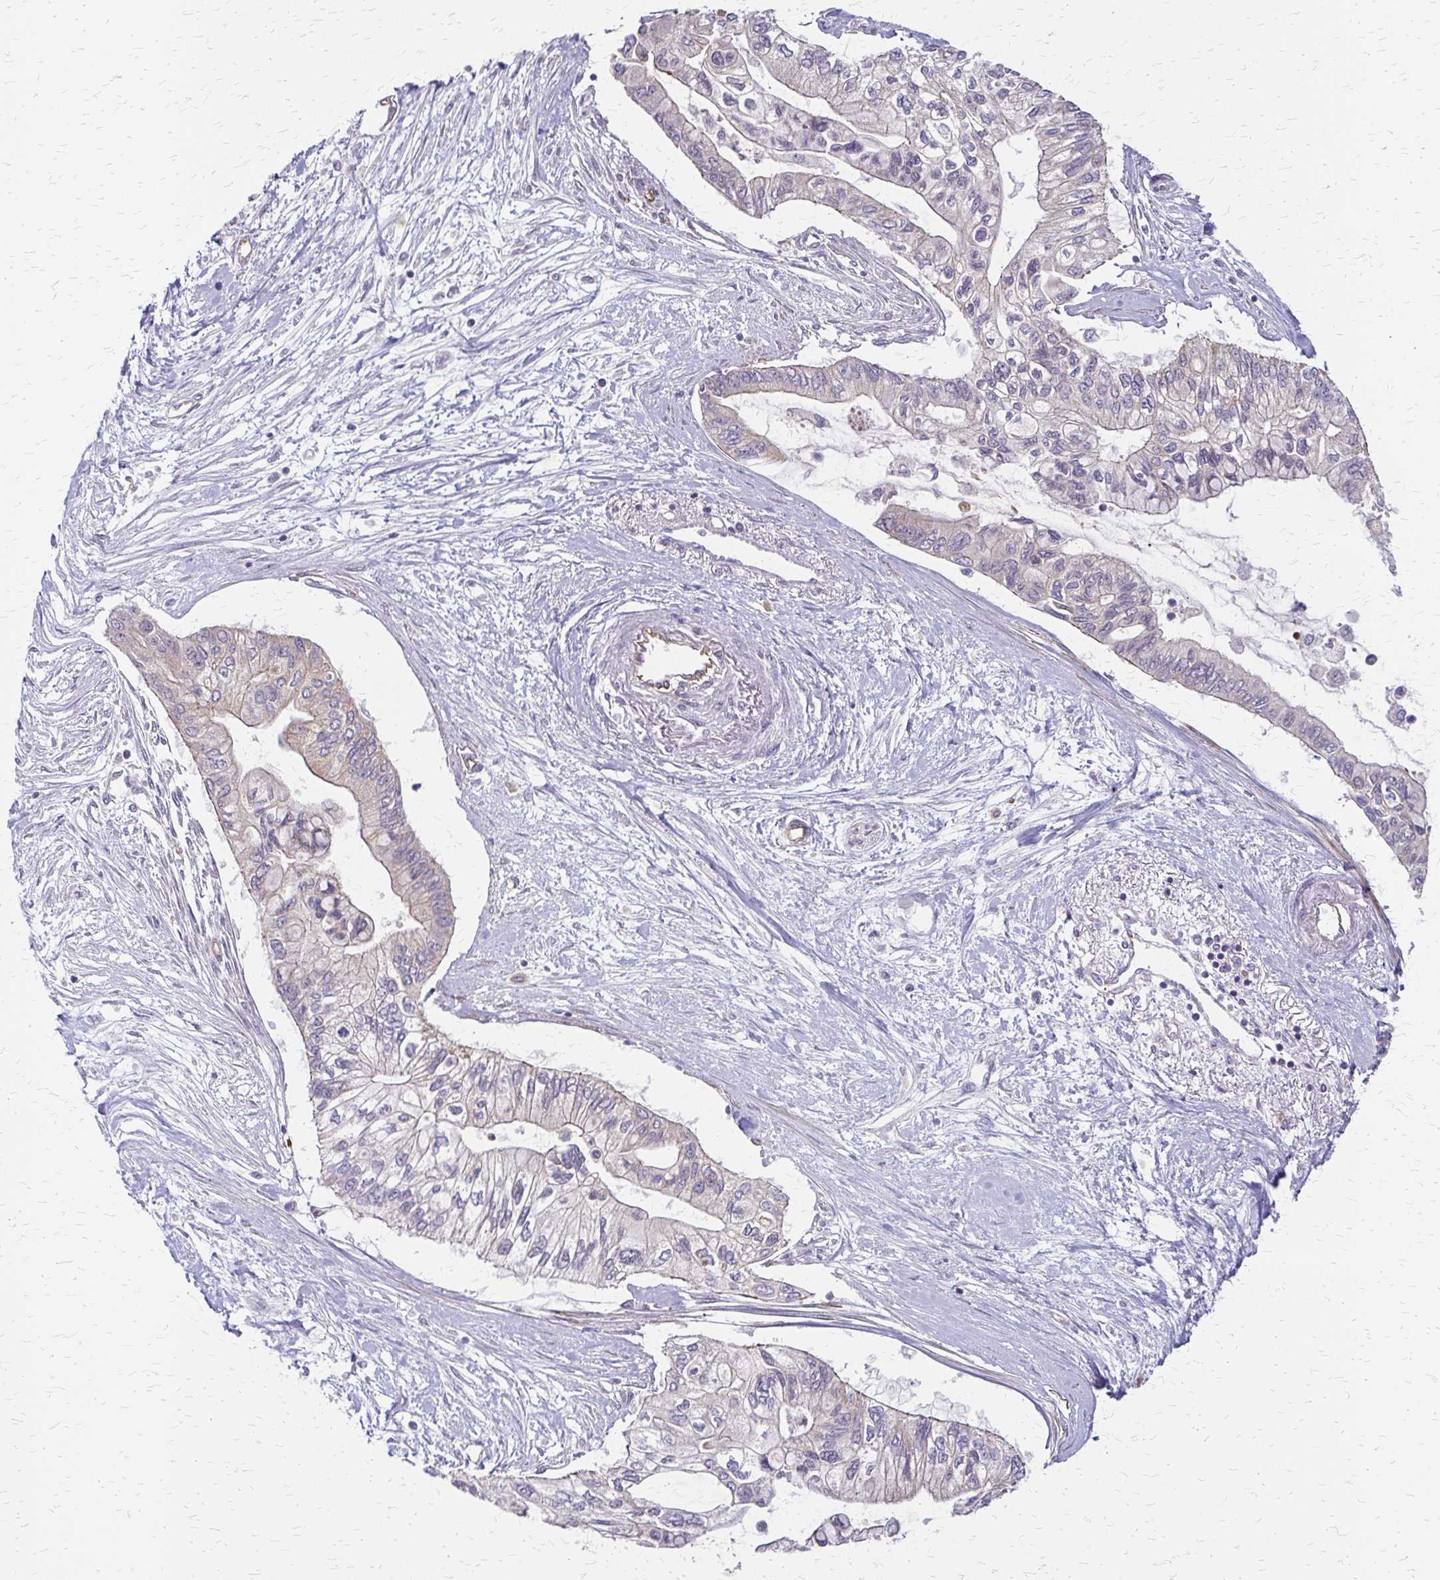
{"staining": {"intensity": "negative", "quantity": "none", "location": "none"}, "tissue": "pancreatic cancer", "cell_type": "Tumor cells", "image_type": "cancer", "snomed": [{"axis": "morphology", "description": "Adenocarcinoma, NOS"}, {"axis": "topography", "description": "Pancreas"}], "caption": "This is an IHC histopathology image of pancreatic adenocarcinoma. There is no positivity in tumor cells.", "gene": "ZNF383", "patient": {"sex": "female", "age": 77}}